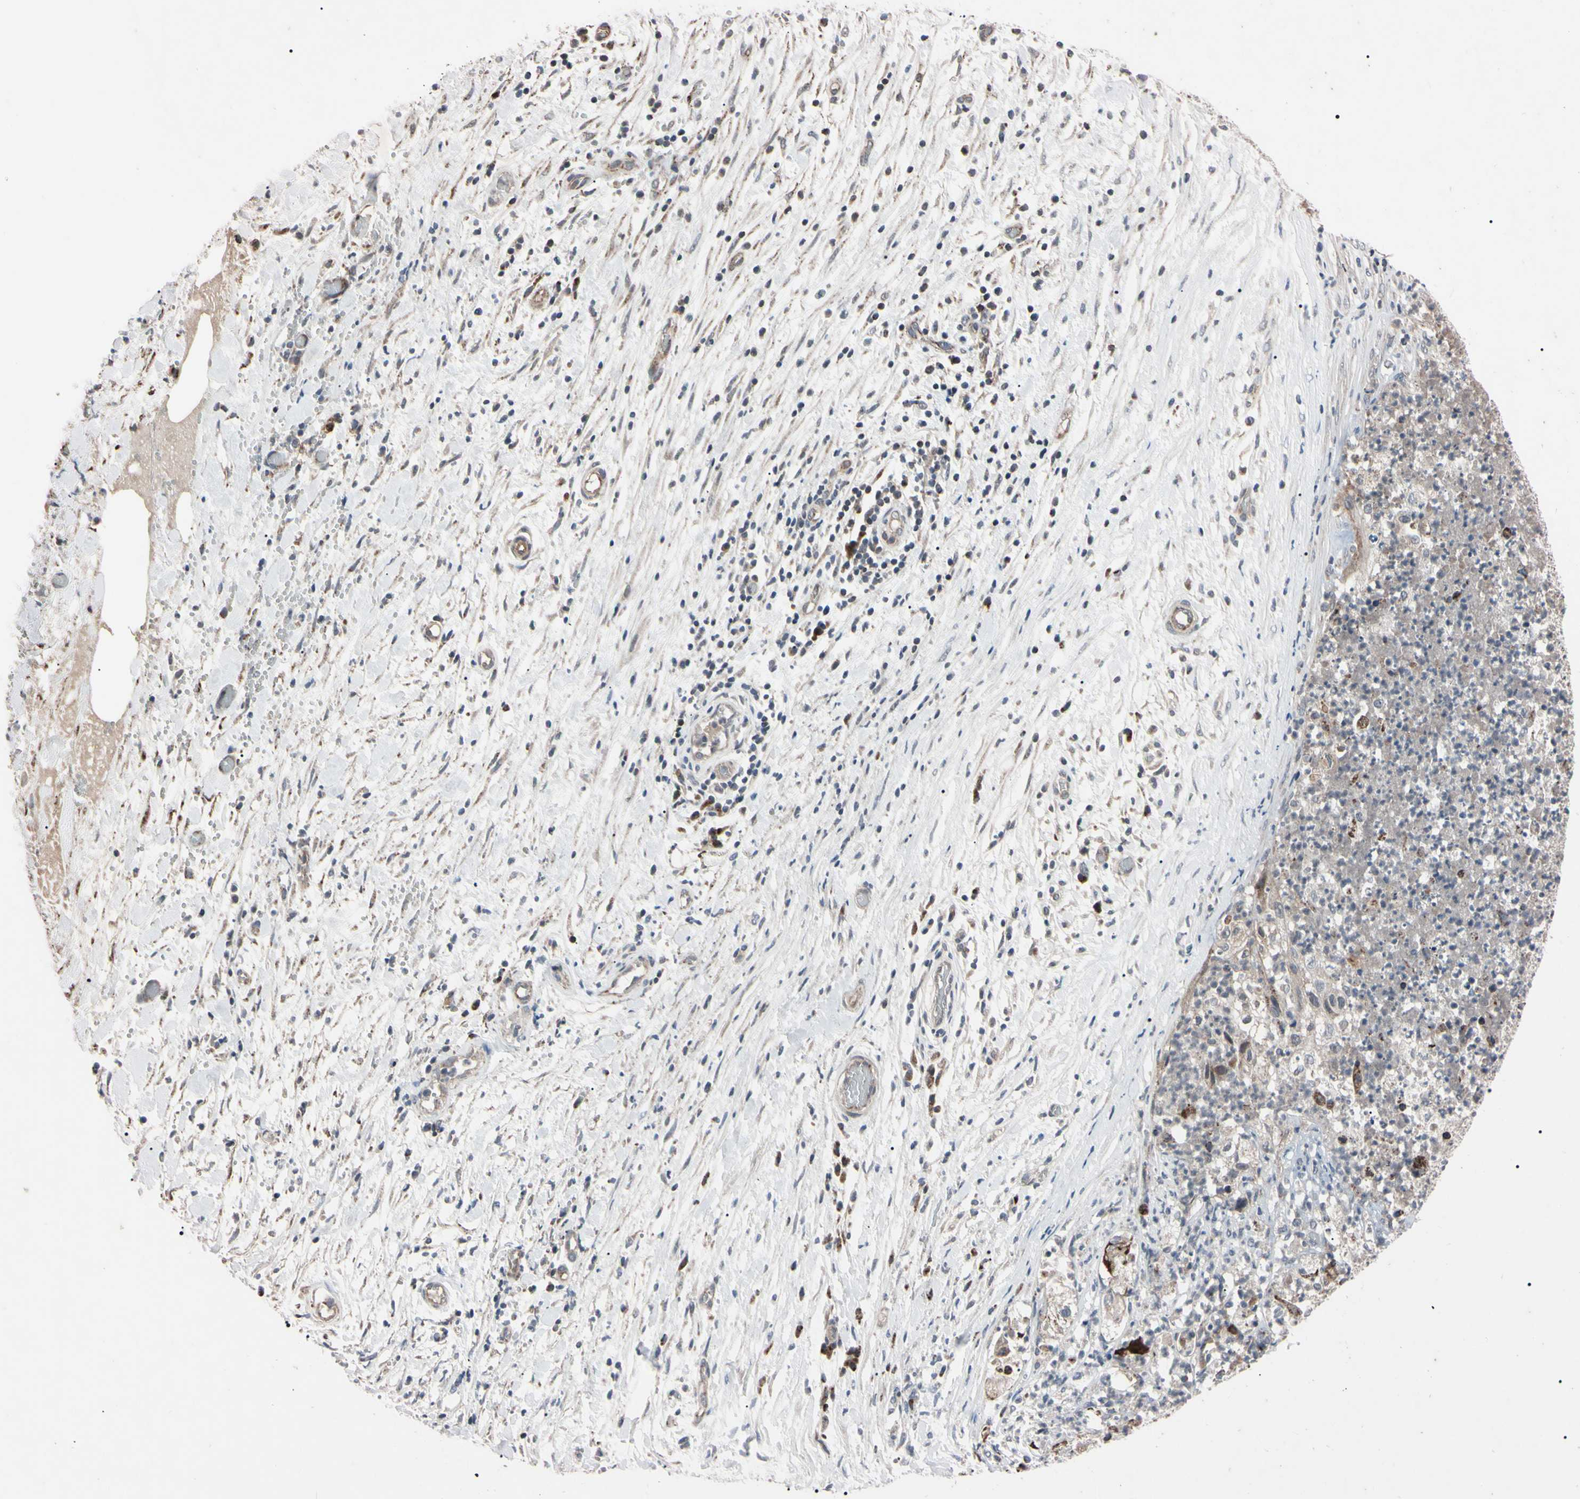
{"staining": {"intensity": "weak", "quantity": "25%-75%", "location": "cytoplasmic/membranous"}, "tissue": "lung cancer", "cell_type": "Tumor cells", "image_type": "cancer", "snomed": [{"axis": "morphology", "description": "Inflammation, NOS"}, {"axis": "morphology", "description": "Squamous cell carcinoma, NOS"}, {"axis": "topography", "description": "Lymph node"}, {"axis": "topography", "description": "Soft tissue"}, {"axis": "topography", "description": "Lung"}], "caption": "Immunohistochemical staining of squamous cell carcinoma (lung) reveals weak cytoplasmic/membranous protein expression in approximately 25%-75% of tumor cells. The protein is shown in brown color, while the nuclei are stained blue.", "gene": "TNFRSF1A", "patient": {"sex": "male", "age": 66}}